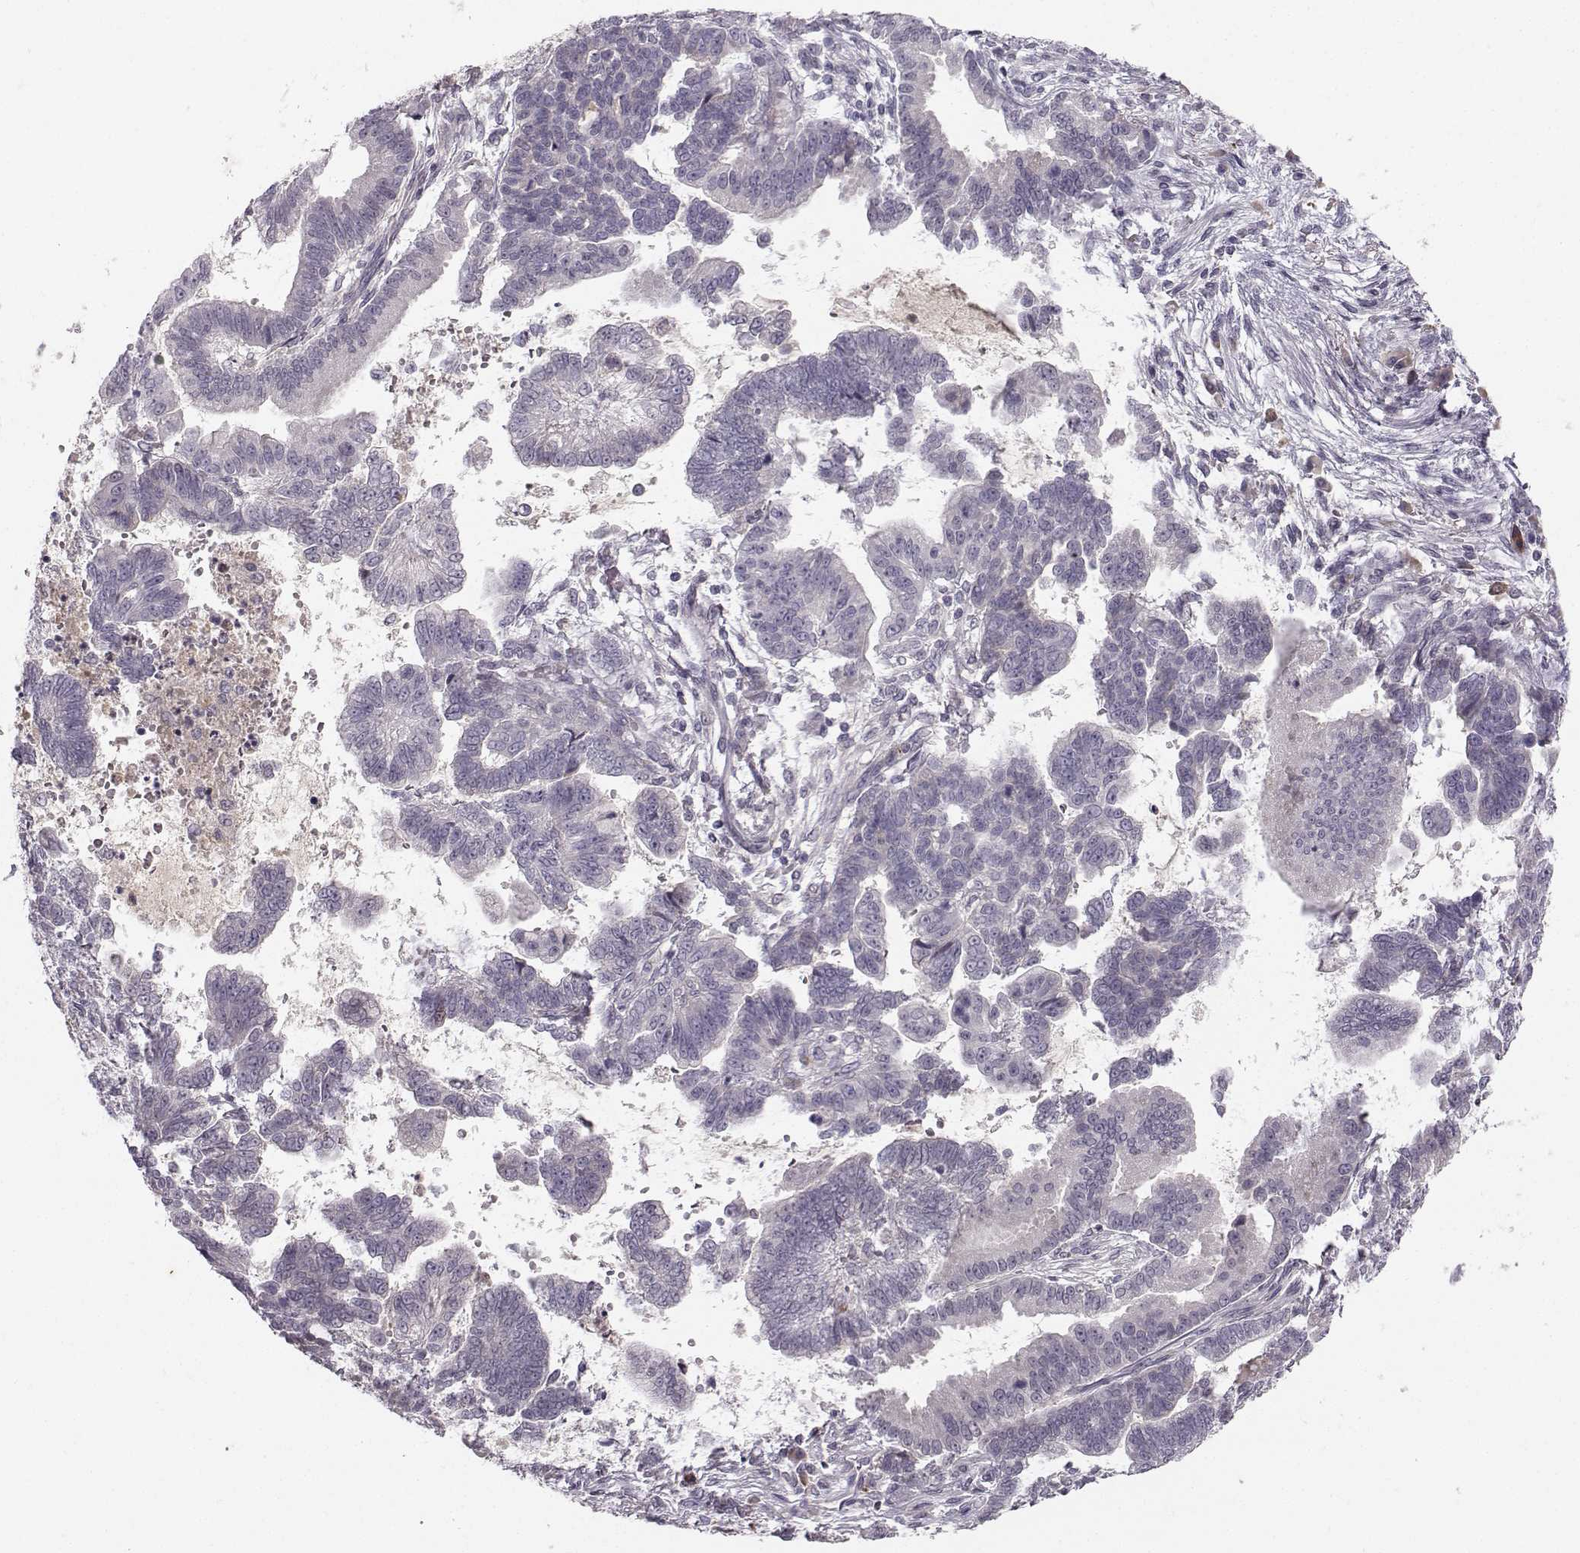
{"staining": {"intensity": "negative", "quantity": "none", "location": "none"}, "tissue": "stomach cancer", "cell_type": "Tumor cells", "image_type": "cancer", "snomed": [{"axis": "morphology", "description": "Adenocarcinoma, NOS"}, {"axis": "topography", "description": "Stomach"}], "caption": "Photomicrograph shows no significant protein expression in tumor cells of stomach cancer.", "gene": "OPRD1", "patient": {"sex": "male", "age": 83}}